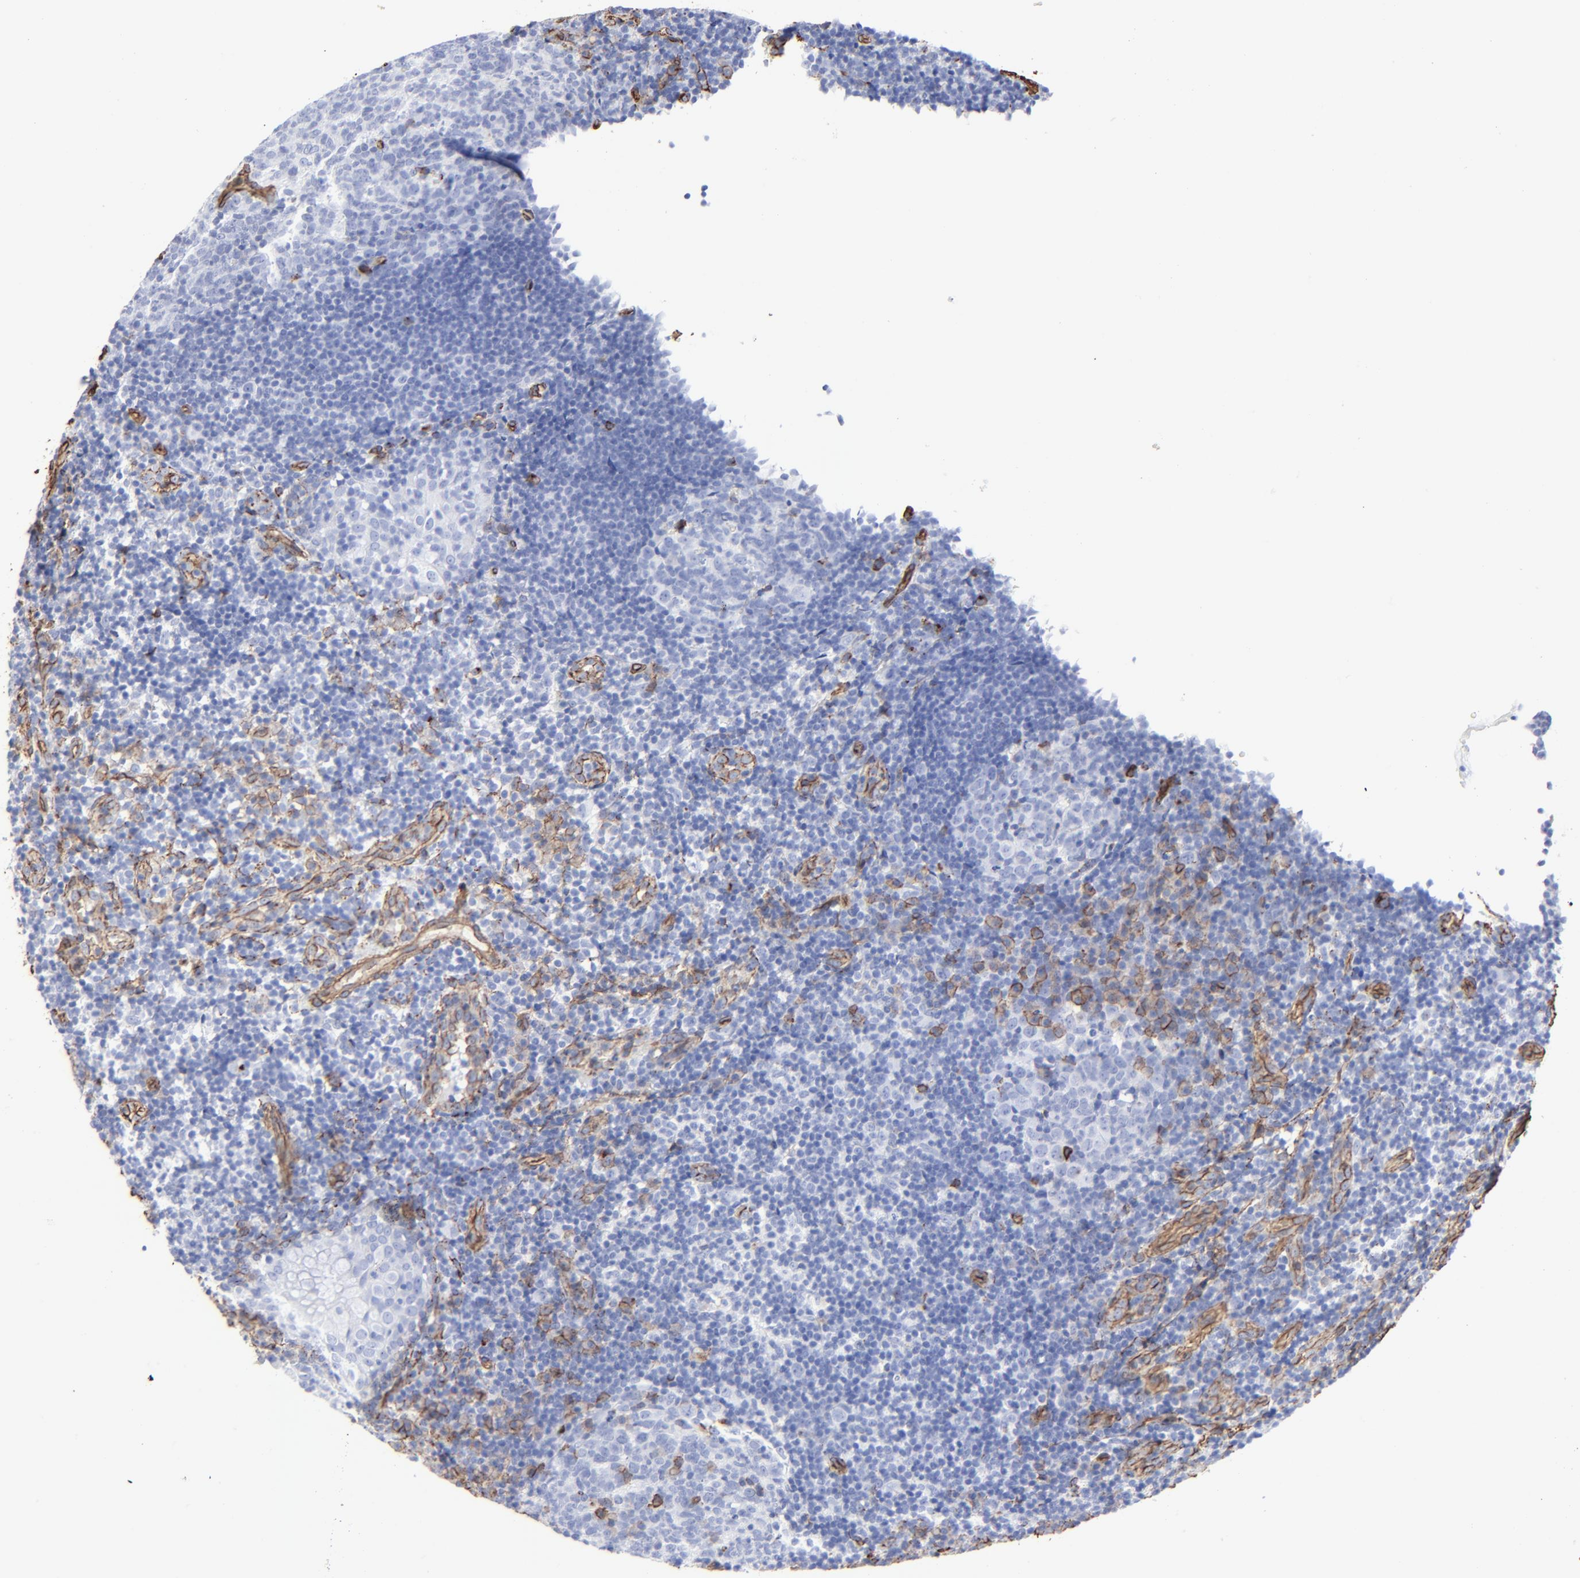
{"staining": {"intensity": "negative", "quantity": "none", "location": "none"}, "tissue": "tonsil", "cell_type": "Germinal center cells", "image_type": "normal", "snomed": [{"axis": "morphology", "description": "Normal tissue, NOS"}, {"axis": "topography", "description": "Tonsil"}], "caption": "An IHC photomicrograph of normal tonsil is shown. There is no staining in germinal center cells of tonsil. Nuclei are stained in blue.", "gene": "CAV1", "patient": {"sex": "female", "age": 40}}